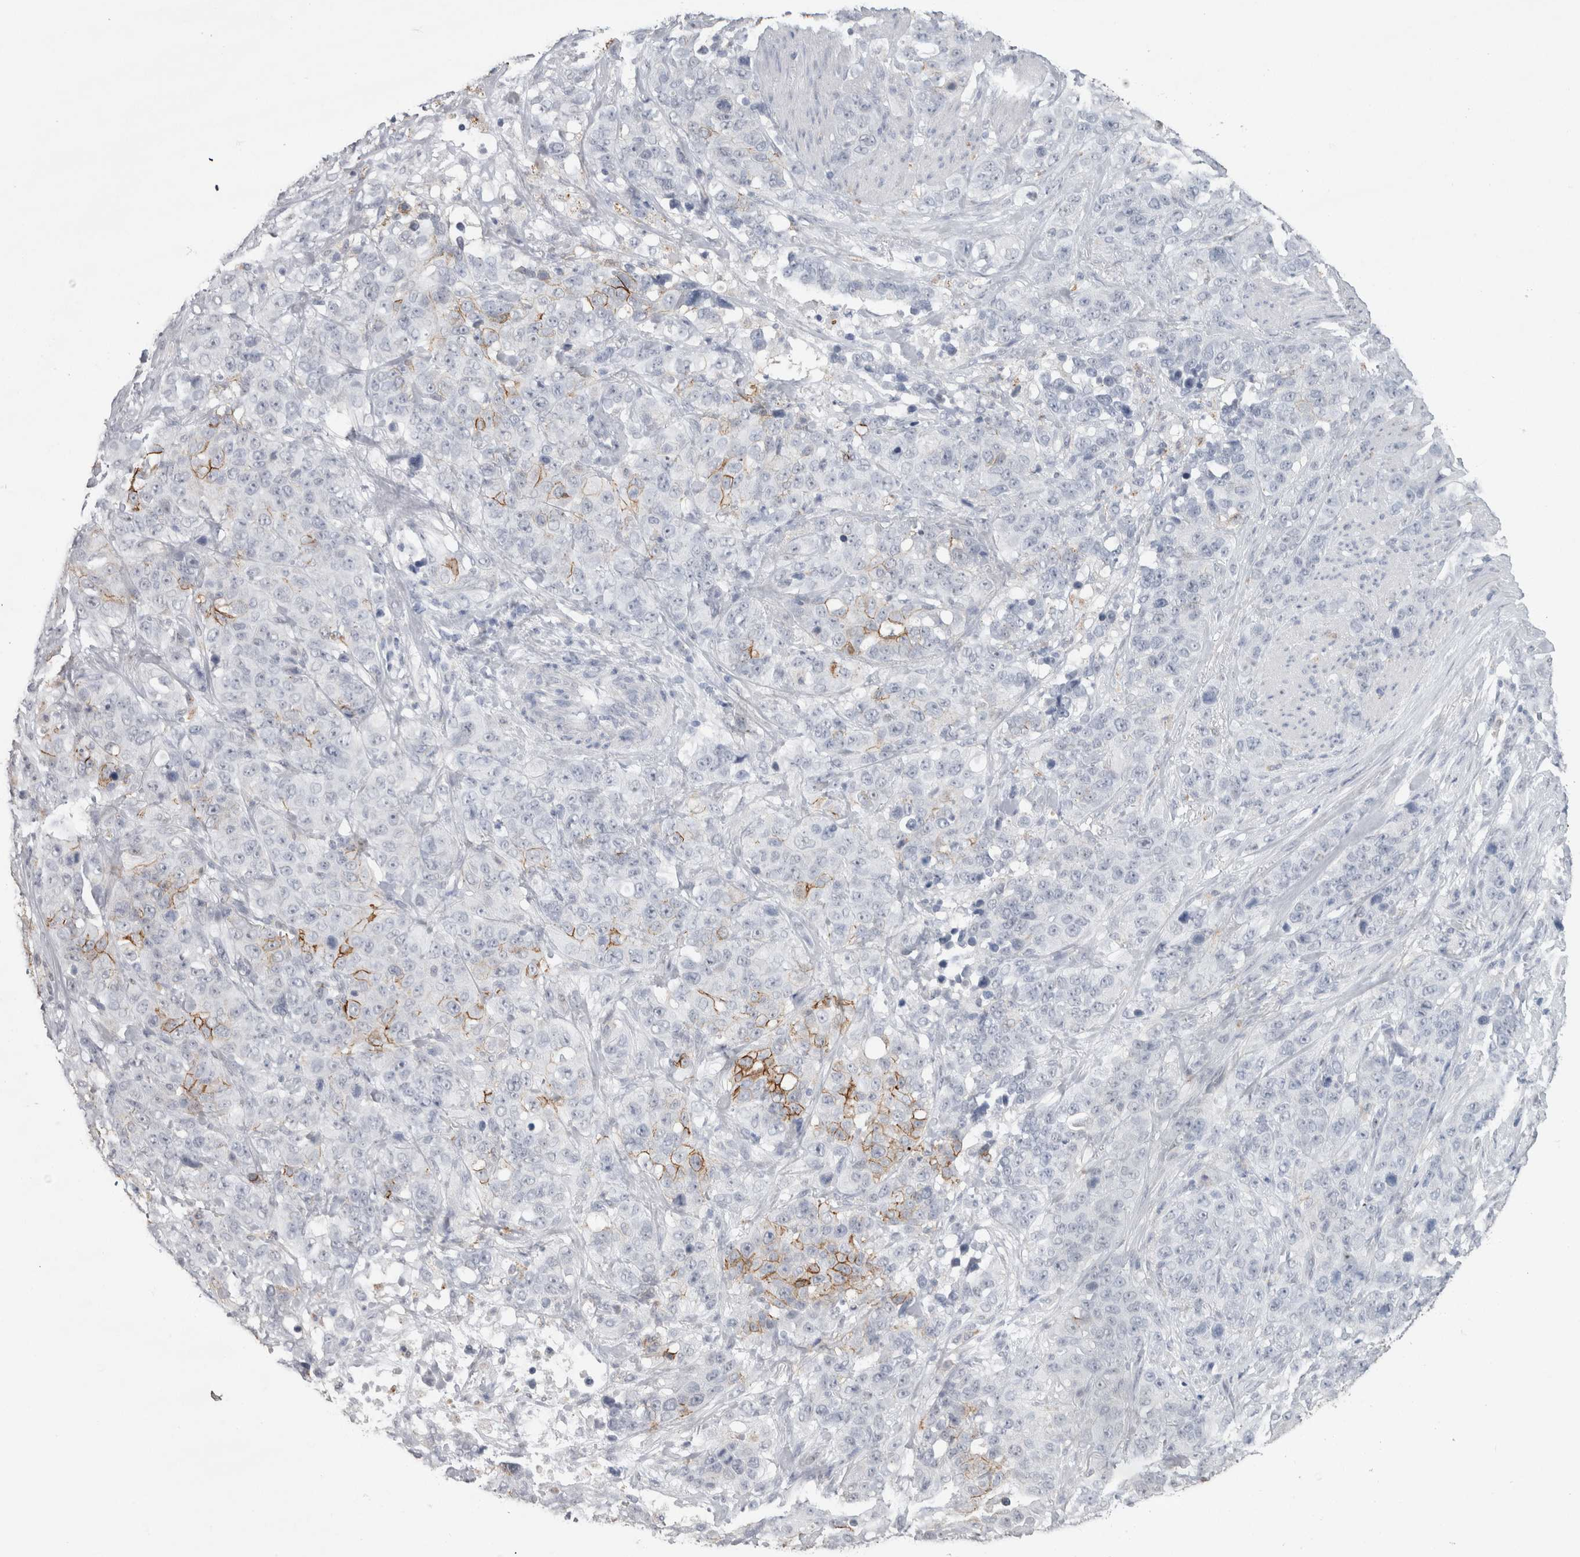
{"staining": {"intensity": "strong", "quantity": "<25%", "location": "cytoplasmic/membranous"}, "tissue": "stomach cancer", "cell_type": "Tumor cells", "image_type": "cancer", "snomed": [{"axis": "morphology", "description": "Adenocarcinoma, NOS"}, {"axis": "topography", "description": "Stomach"}], "caption": "Immunohistochemistry (IHC) of stomach cancer (adenocarcinoma) exhibits medium levels of strong cytoplasmic/membranous staining in about <25% of tumor cells.", "gene": "CDH17", "patient": {"sex": "male", "age": 48}}